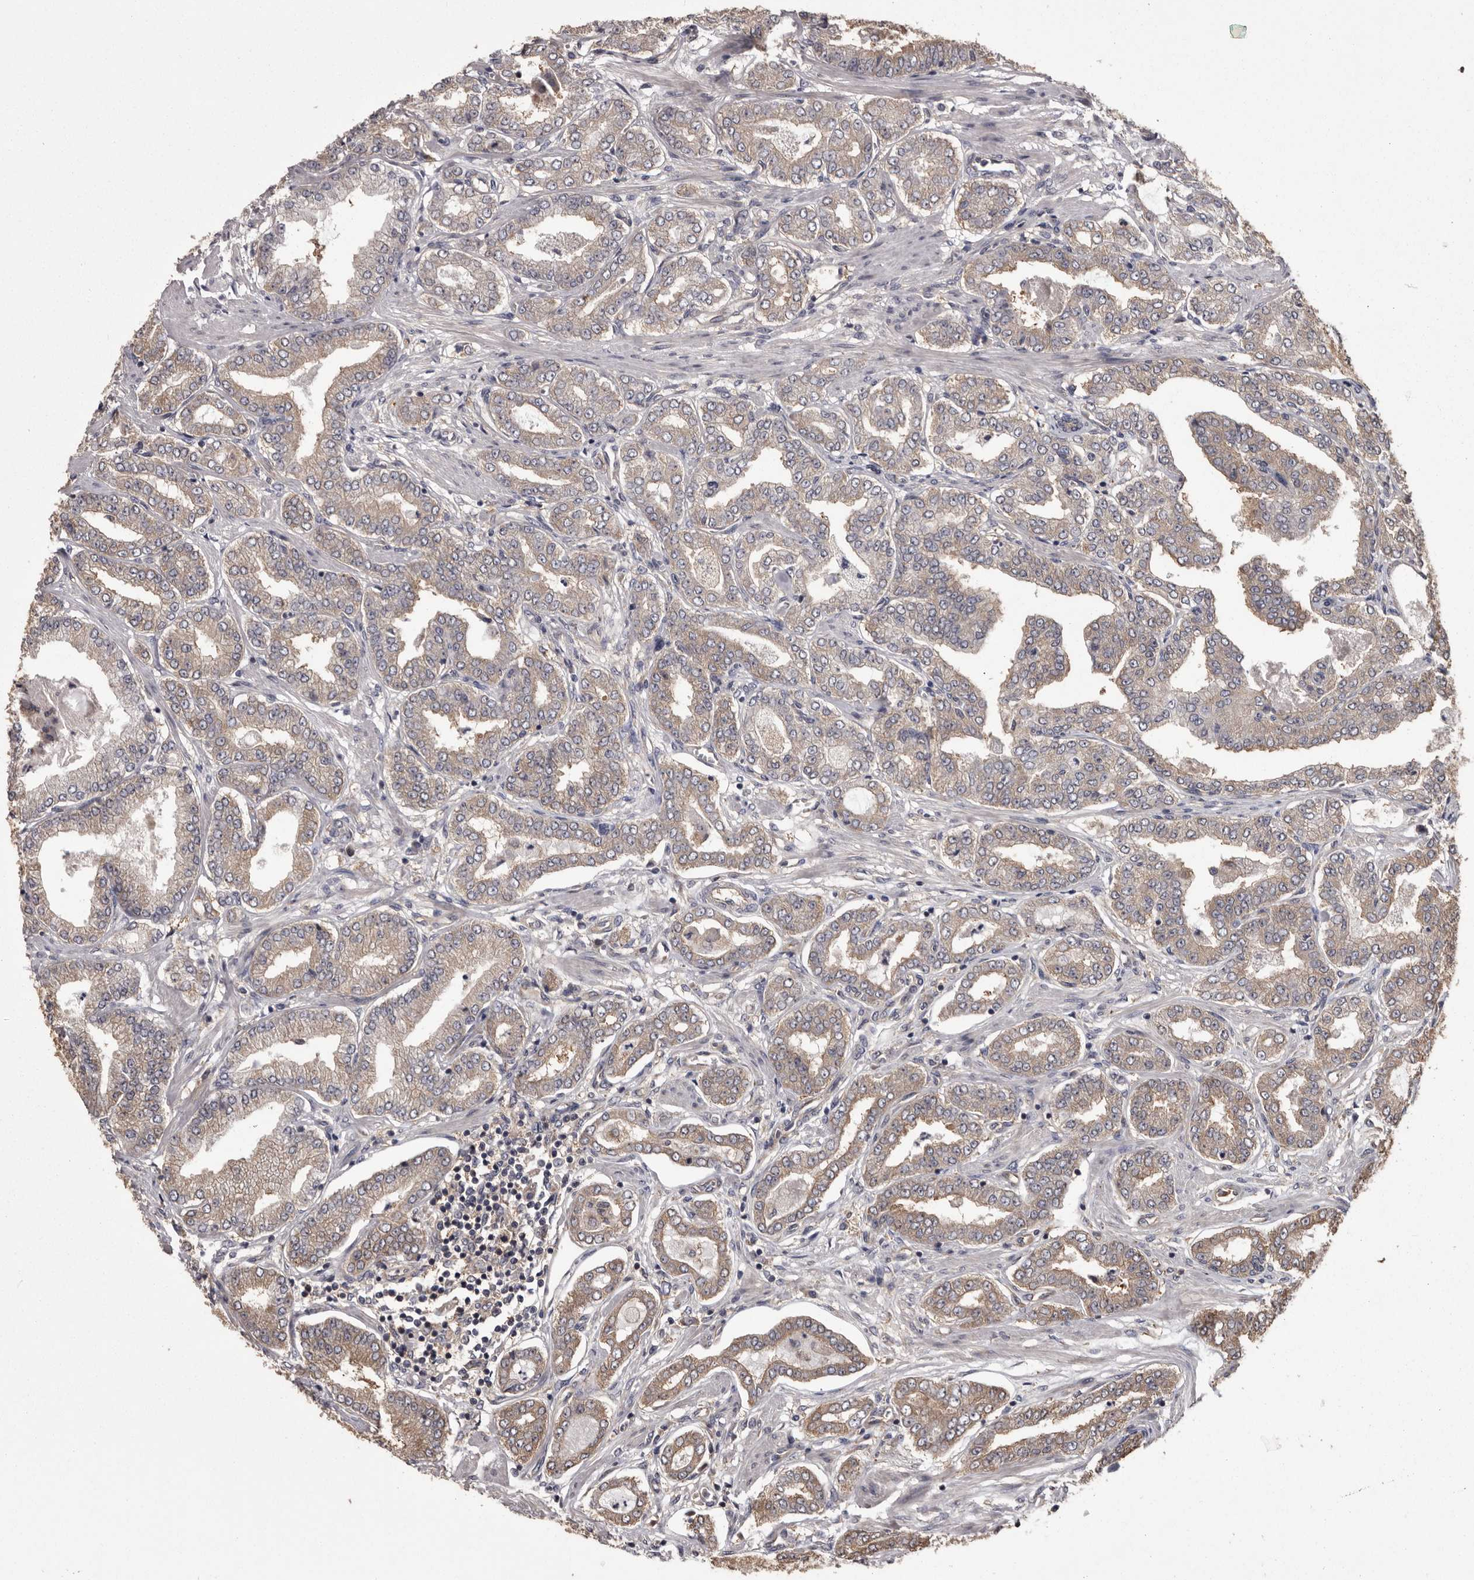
{"staining": {"intensity": "weak", "quantity": ">75%", "location": "cytoplasmic/membranous"}, "tissue": "prostate cancer", "cell_type": "Tumor cells", "image_type": "cancer", "snomed": [{"axis": "morphology", "description": "Adenocarcinoma, Low grade"}, {"axis": "topography", "description": "Prostate"}], "caption": "DAB (3,3'-diaminobenzidine) immunohistochemical staining of adenocarcinoma (low-grade) (prostate) exhibits weak cytoplasmic/membranous protein expression in approximately >75% of tumor cells. (Stains: DAB (3,3'-diaminobenzidine) in brown, nuclei in blue, Microscopy: brightfield microscopy at high magnification).", "gene": "DARS1", "patient": {"sex": "male", "age": 63}}